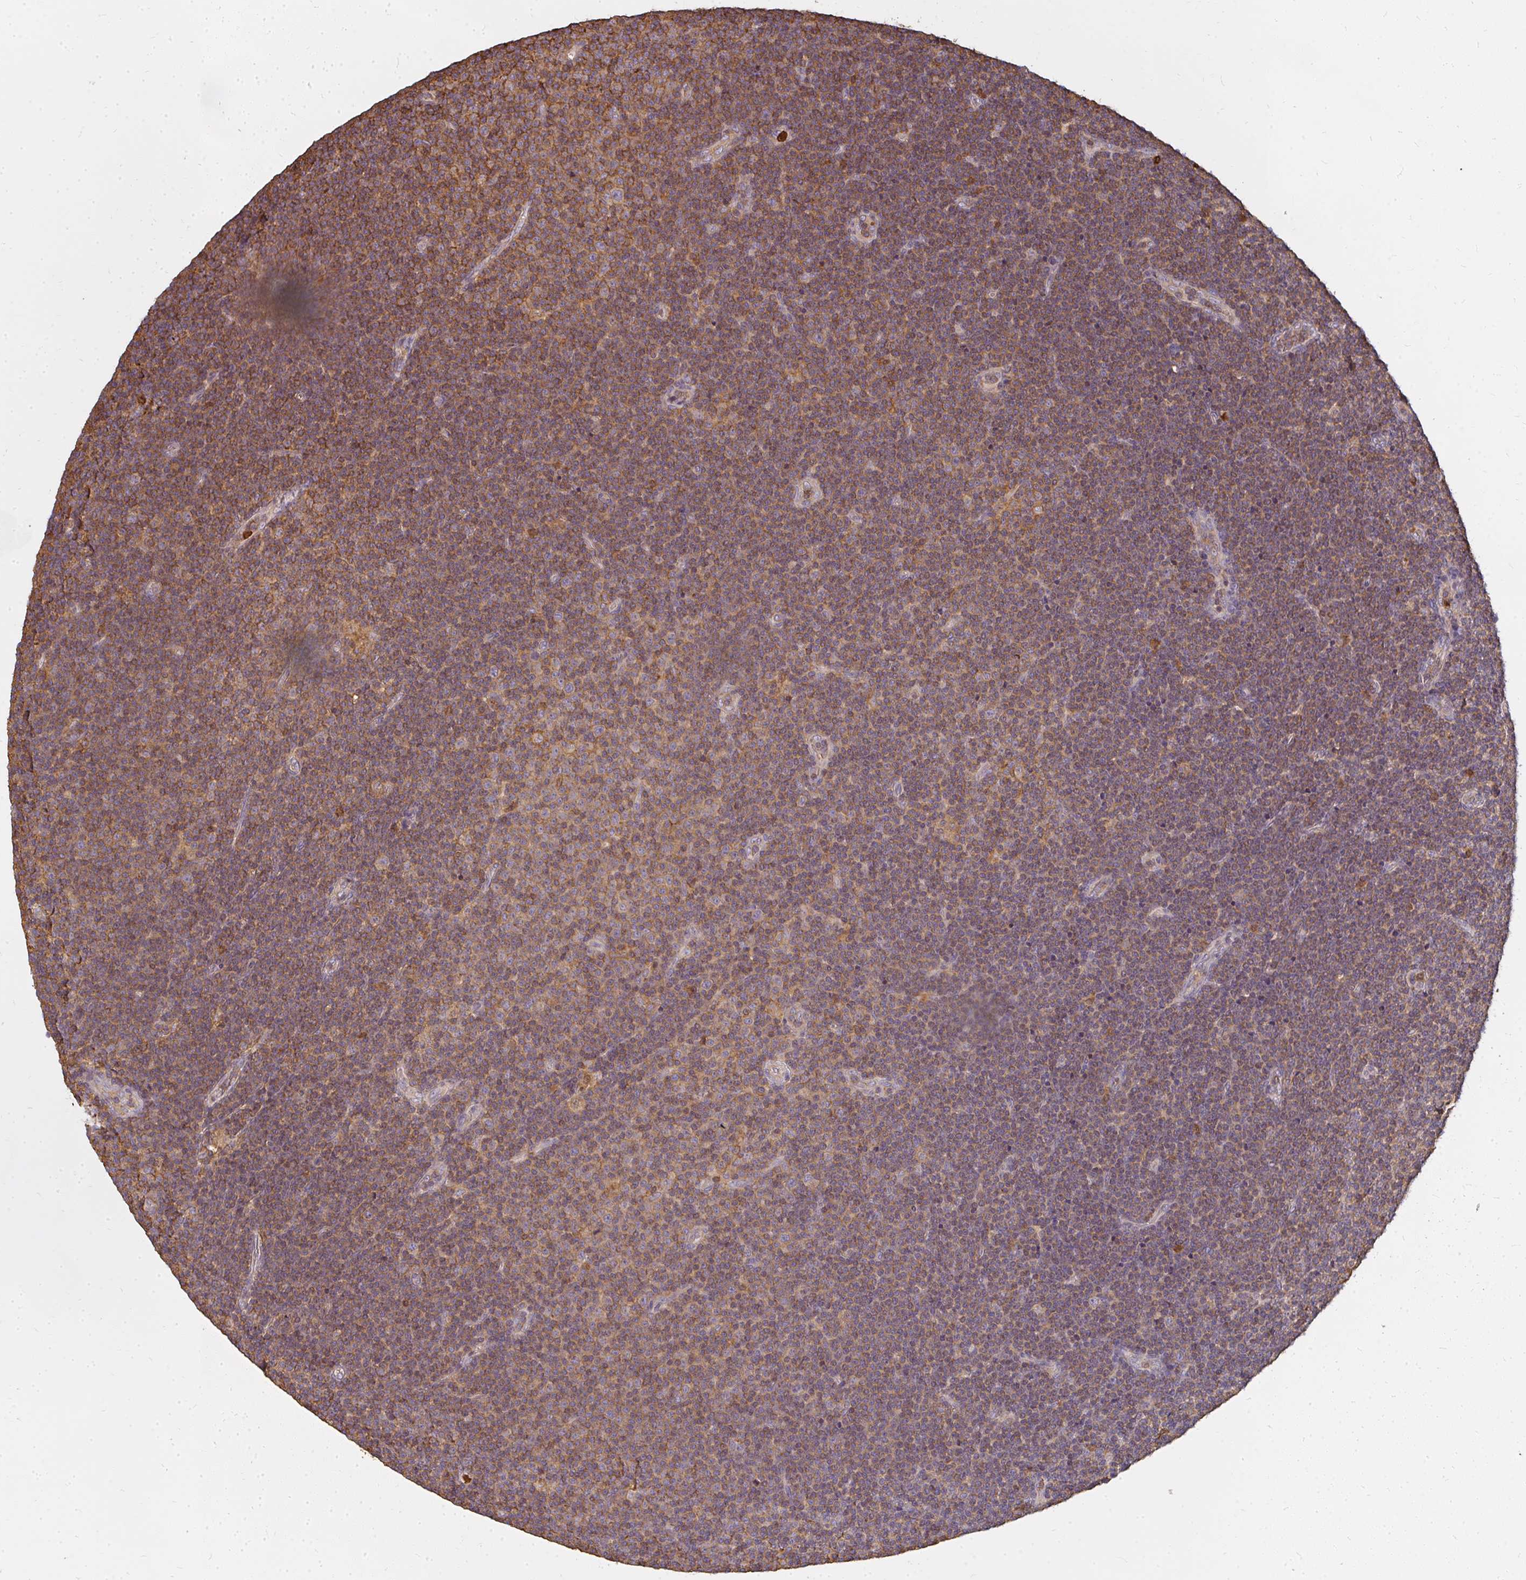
{"staining": {"intensity": "moderate", "quantity": ">75%", "location": "cytoplasmic/membranous"}, "tissue": "lymphoma", "cell_type": "Tumor cells", "image_type": "cancer", "snomed": [{"axis": "morphology", "description": "Malignant lymphoma, non-Hodgkin's type, Low grade"}, {"axis": "topography", "description": "Lymph node"}], "caption": "A photomicrograph of human malignant lymphoma, non-Hodgkin's type (low-grade) stained for a protein shows moderate cytoplasmic/membranous brown staining in tumor cells. (Brightfield microscopy of DAB IHC at high magnification).", "gene": "CNTRL", "patient": {"sex": "male", "age": 48}}